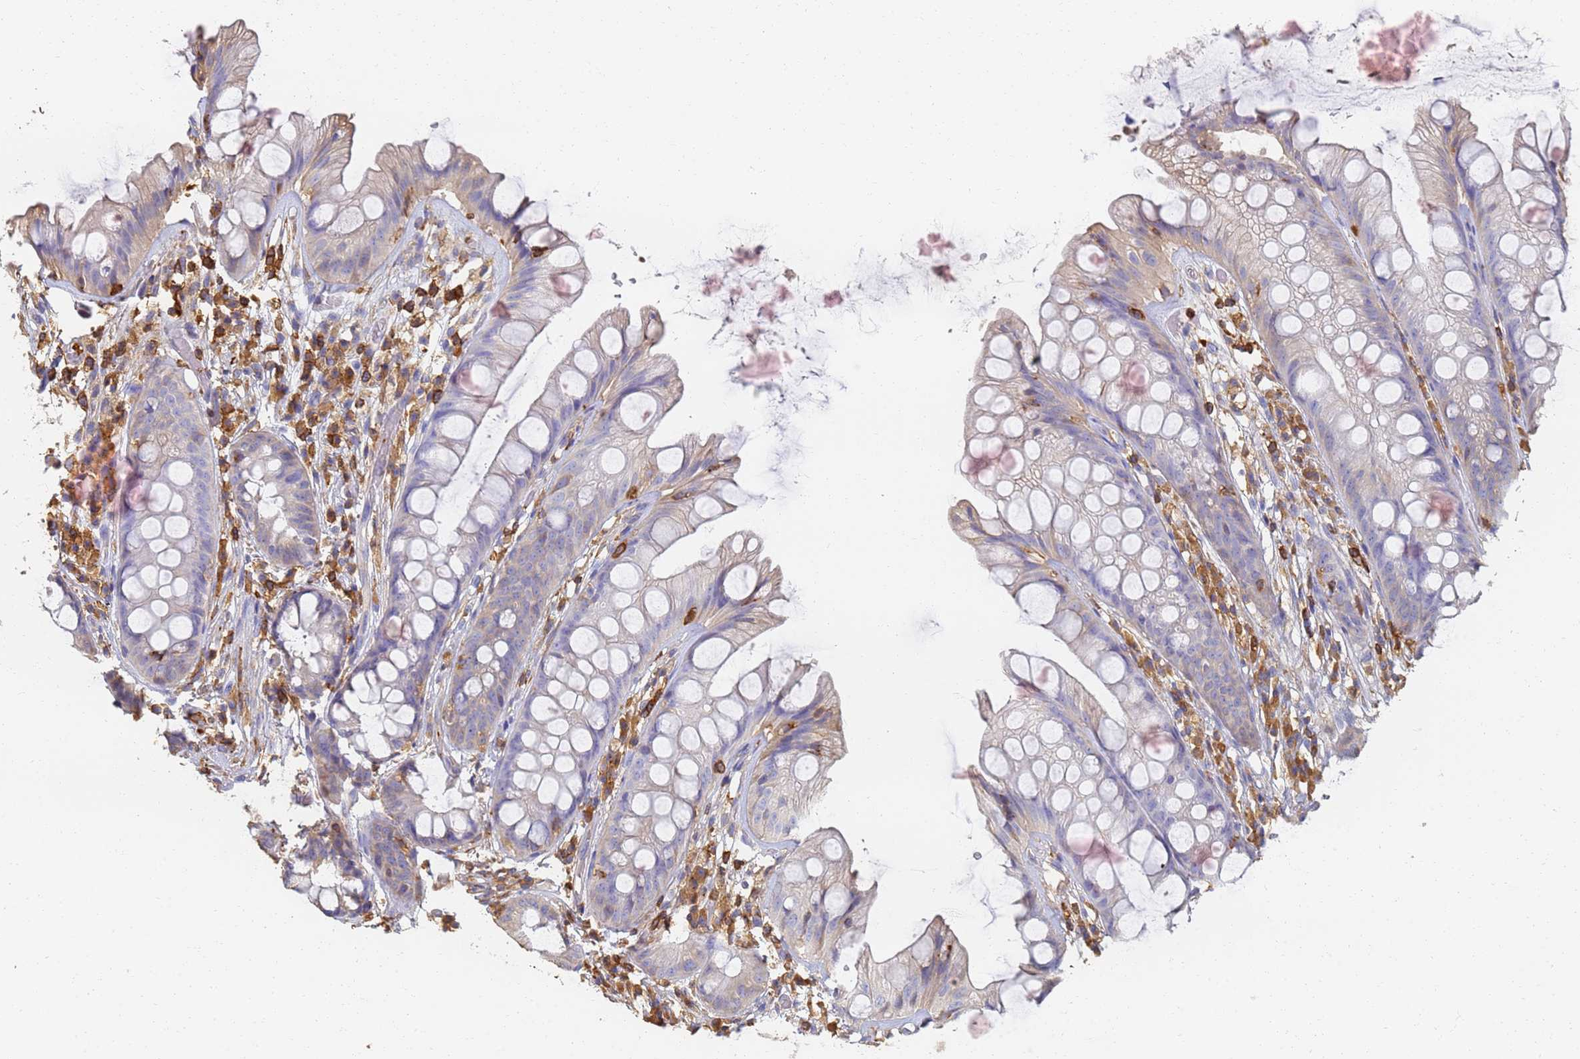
{"staining": {"intensity": "negative", "quantity": "none", "location": "none"}, "tissue": "rectum", "cell_type": "Glandular cells", "image_type": "normal", "snomed": [{"axis": "morphology", "description": "Normal tissue, NOS"}, {"axis": "topography", "description": "Rectum"}], "caption": "The photomicrograph reveals no significant expression in glandular cells of rectum.", "gene": "BIN2", "patient": {"sex": "male", "age": 74}}